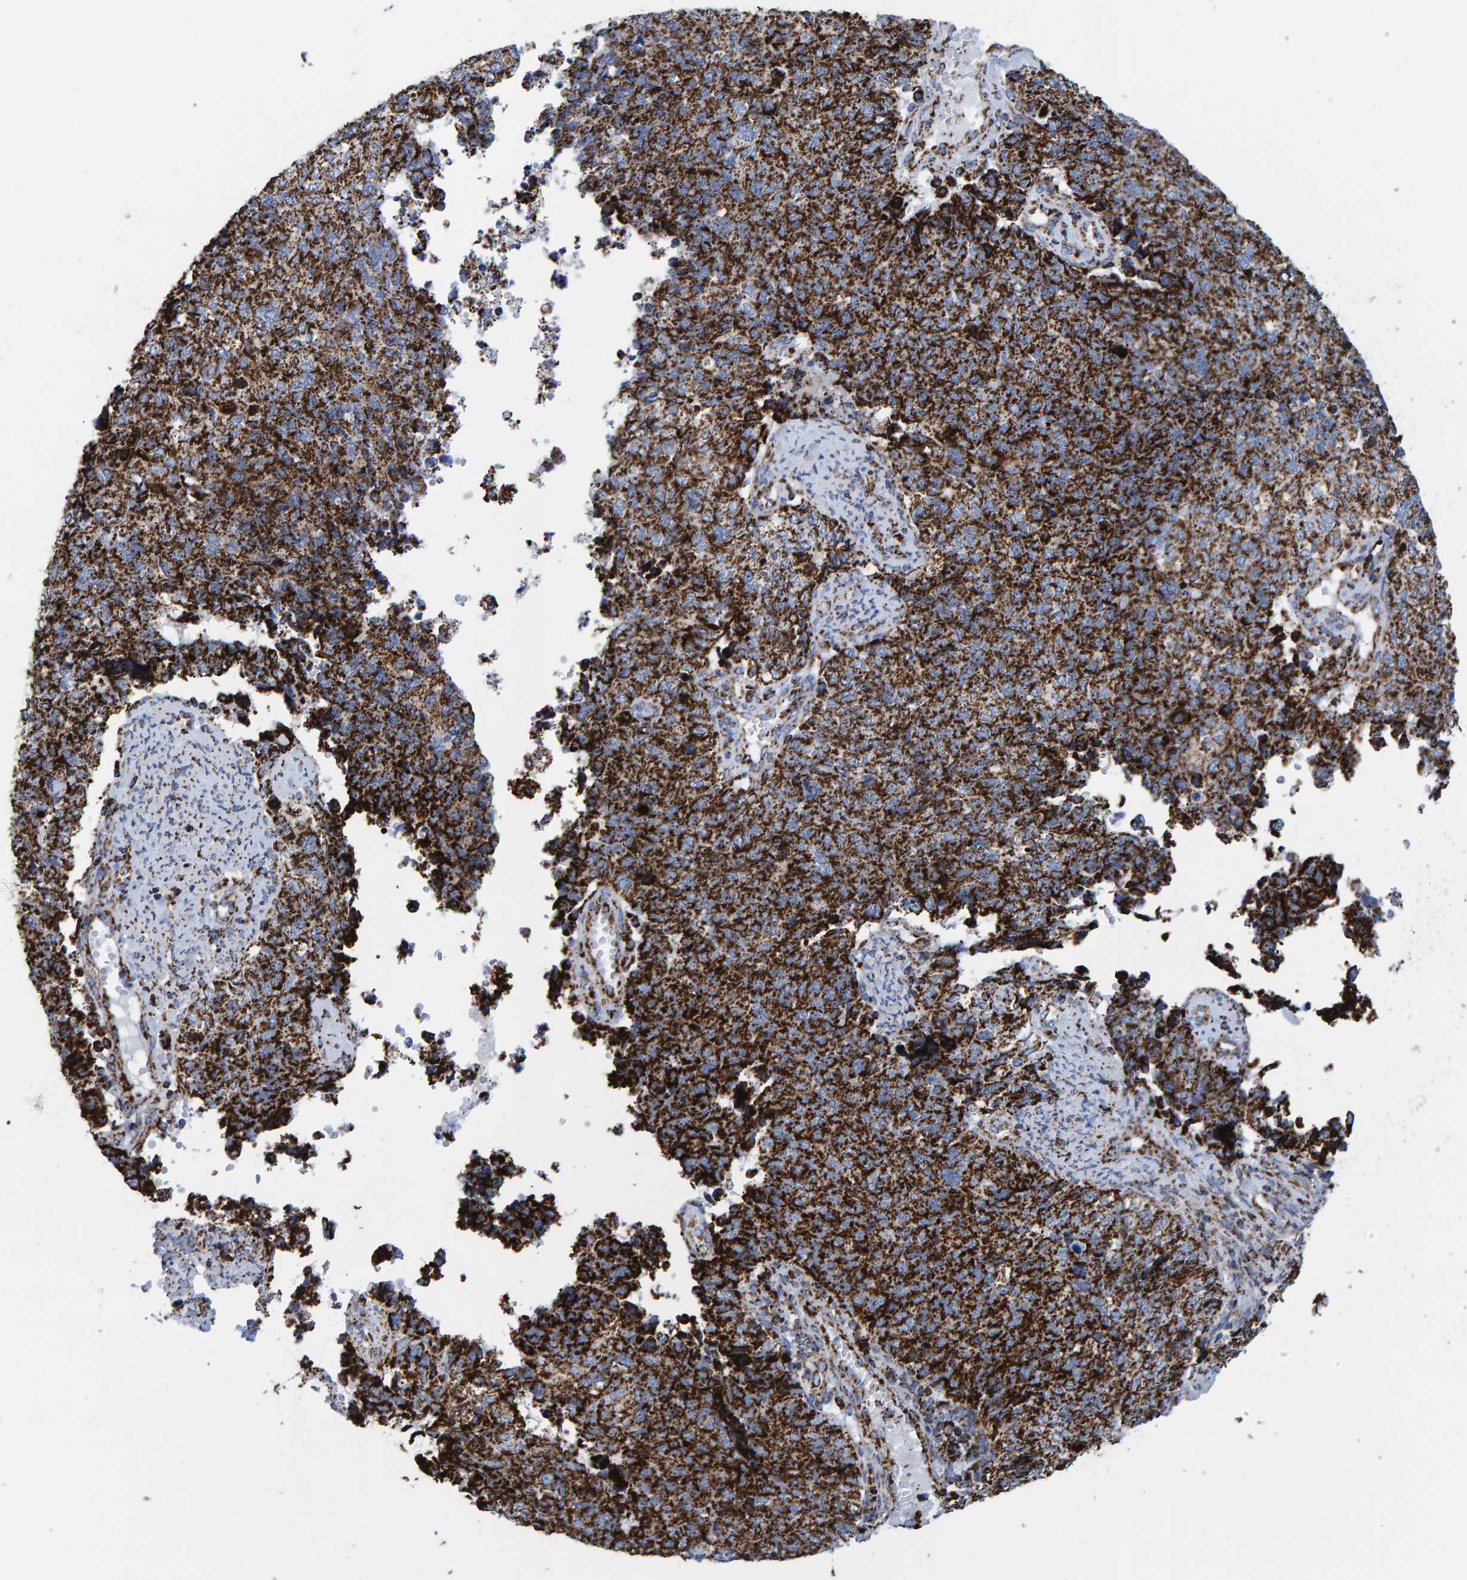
{"staining": {"intensity": "strong", "quantity": ">75%", "location": "cytoplasmic/membranous"}, "tissue": "cervical cancer", "cell_type": "Tumor cells", "image_type": "cancer", "snomed": [{"axis": "morphology", "description": "Squamous cell carcinoma, NOS"}, {"axis": "topography", "description": "Cervix"}], "caption": "Cervical cancer stained for a protein exhibits strong cytoplasmic/membranous positivity in tumor cells. Using DAB (3,3'-diaminobenzidine) (brown) and hematoxylin (blue) stains, captured at high magnification using brightfield microscopy.", "gene": "ENSG00000262660", "patient": {"sex": "female", "age": 63}}